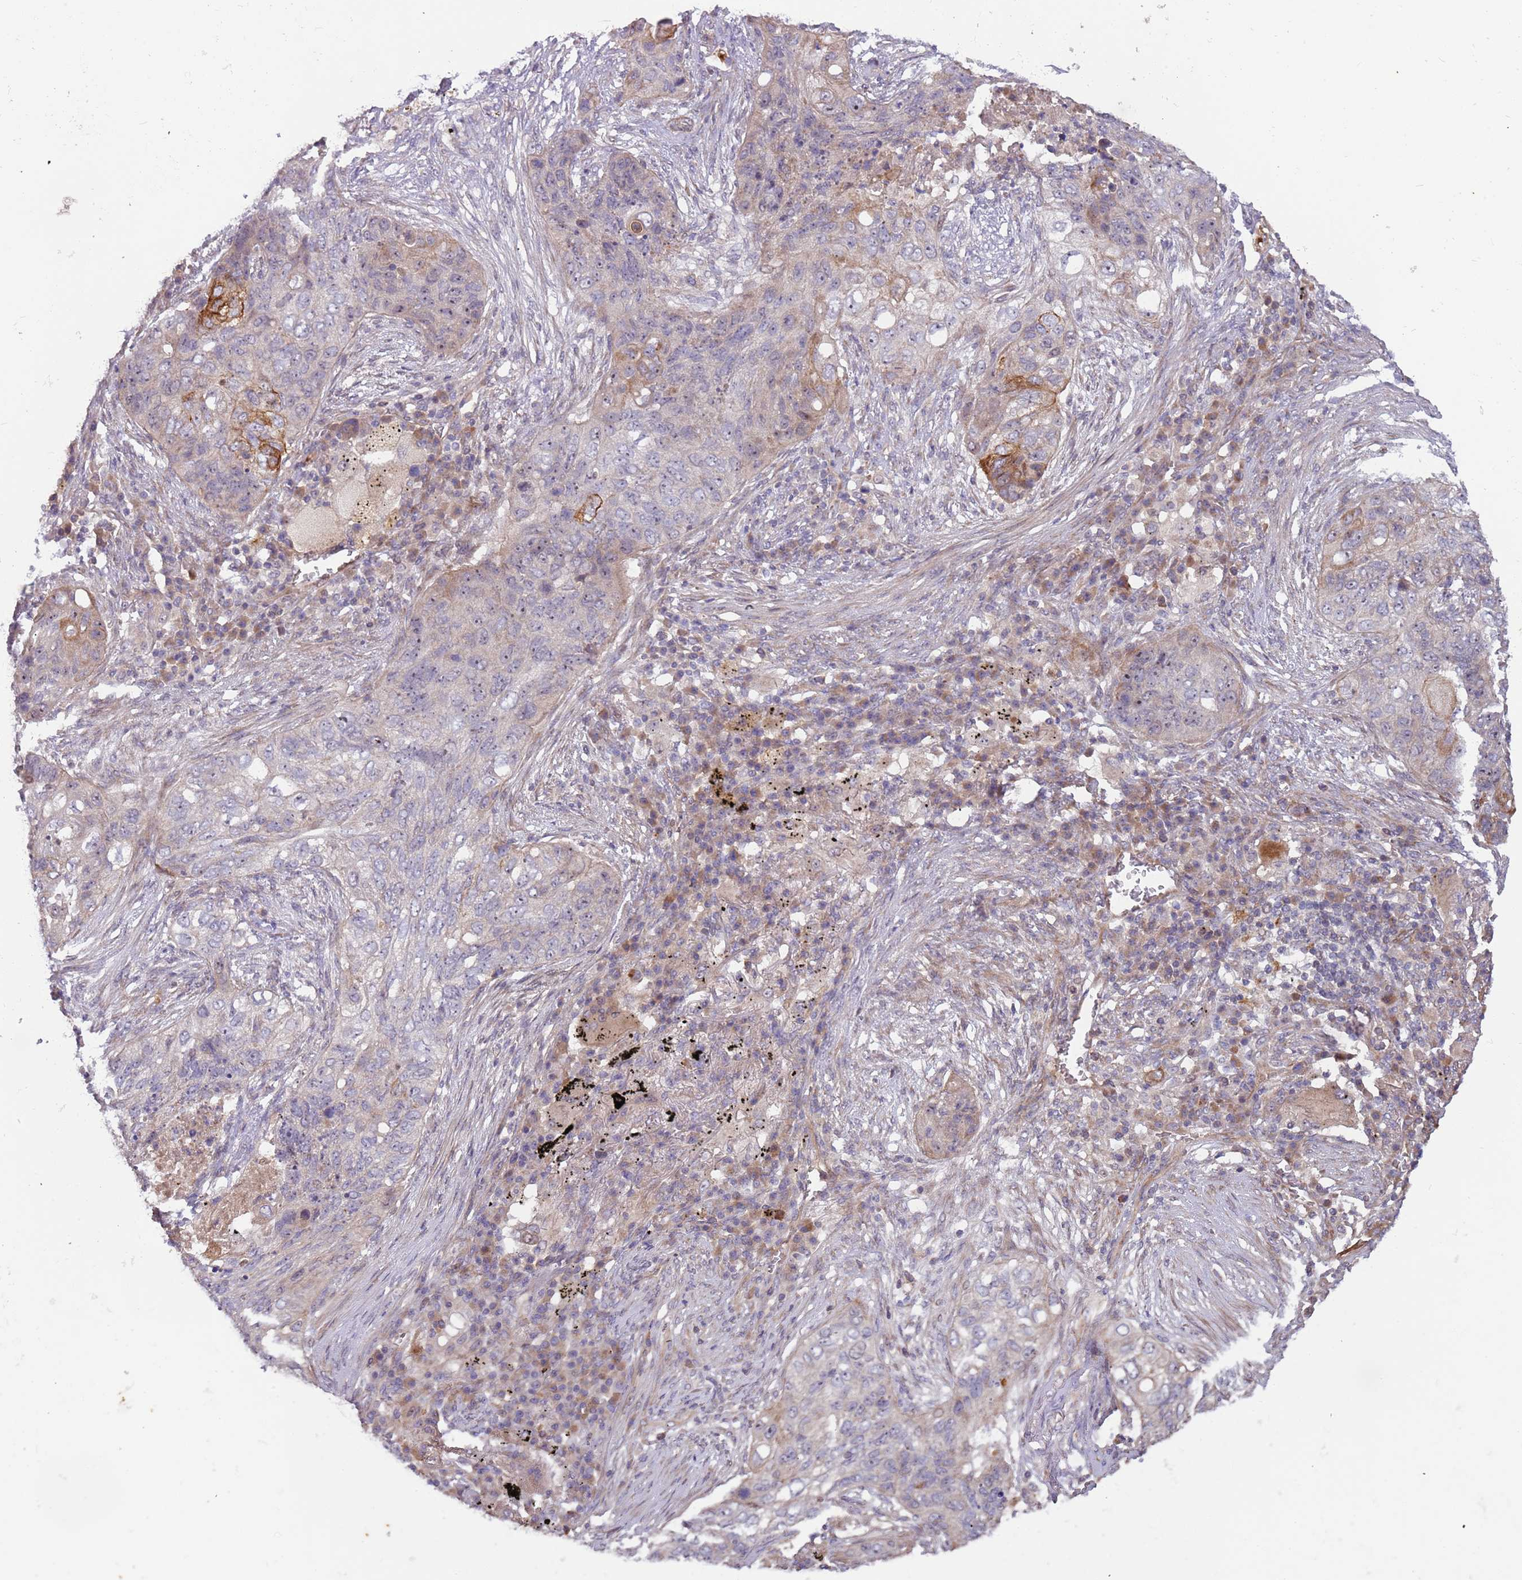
{"staining": {"intensity": "moderate", "quantity": "<25%", "location": "cytoplasmic/membranous,nuclear"}, "tissue": "lung cancer", "cell_type": "Tumor cells", "image_type": "cancer", "snomed": [{"axis": "morphology", "description": "Squamous cell carcinoma, NOS"}, {"axis": "topography", "description": "Lung"}], "caption": "There is low levels of moderate cytoplasmic/membranous and nuclear positivity in tumor cells of squamous cell carcinoma (lung), as demonstrated by immunohistochemical staining (brown color).", "gene": "TRAPPC6B", "patient": {"sex": "female", "age": 63}}